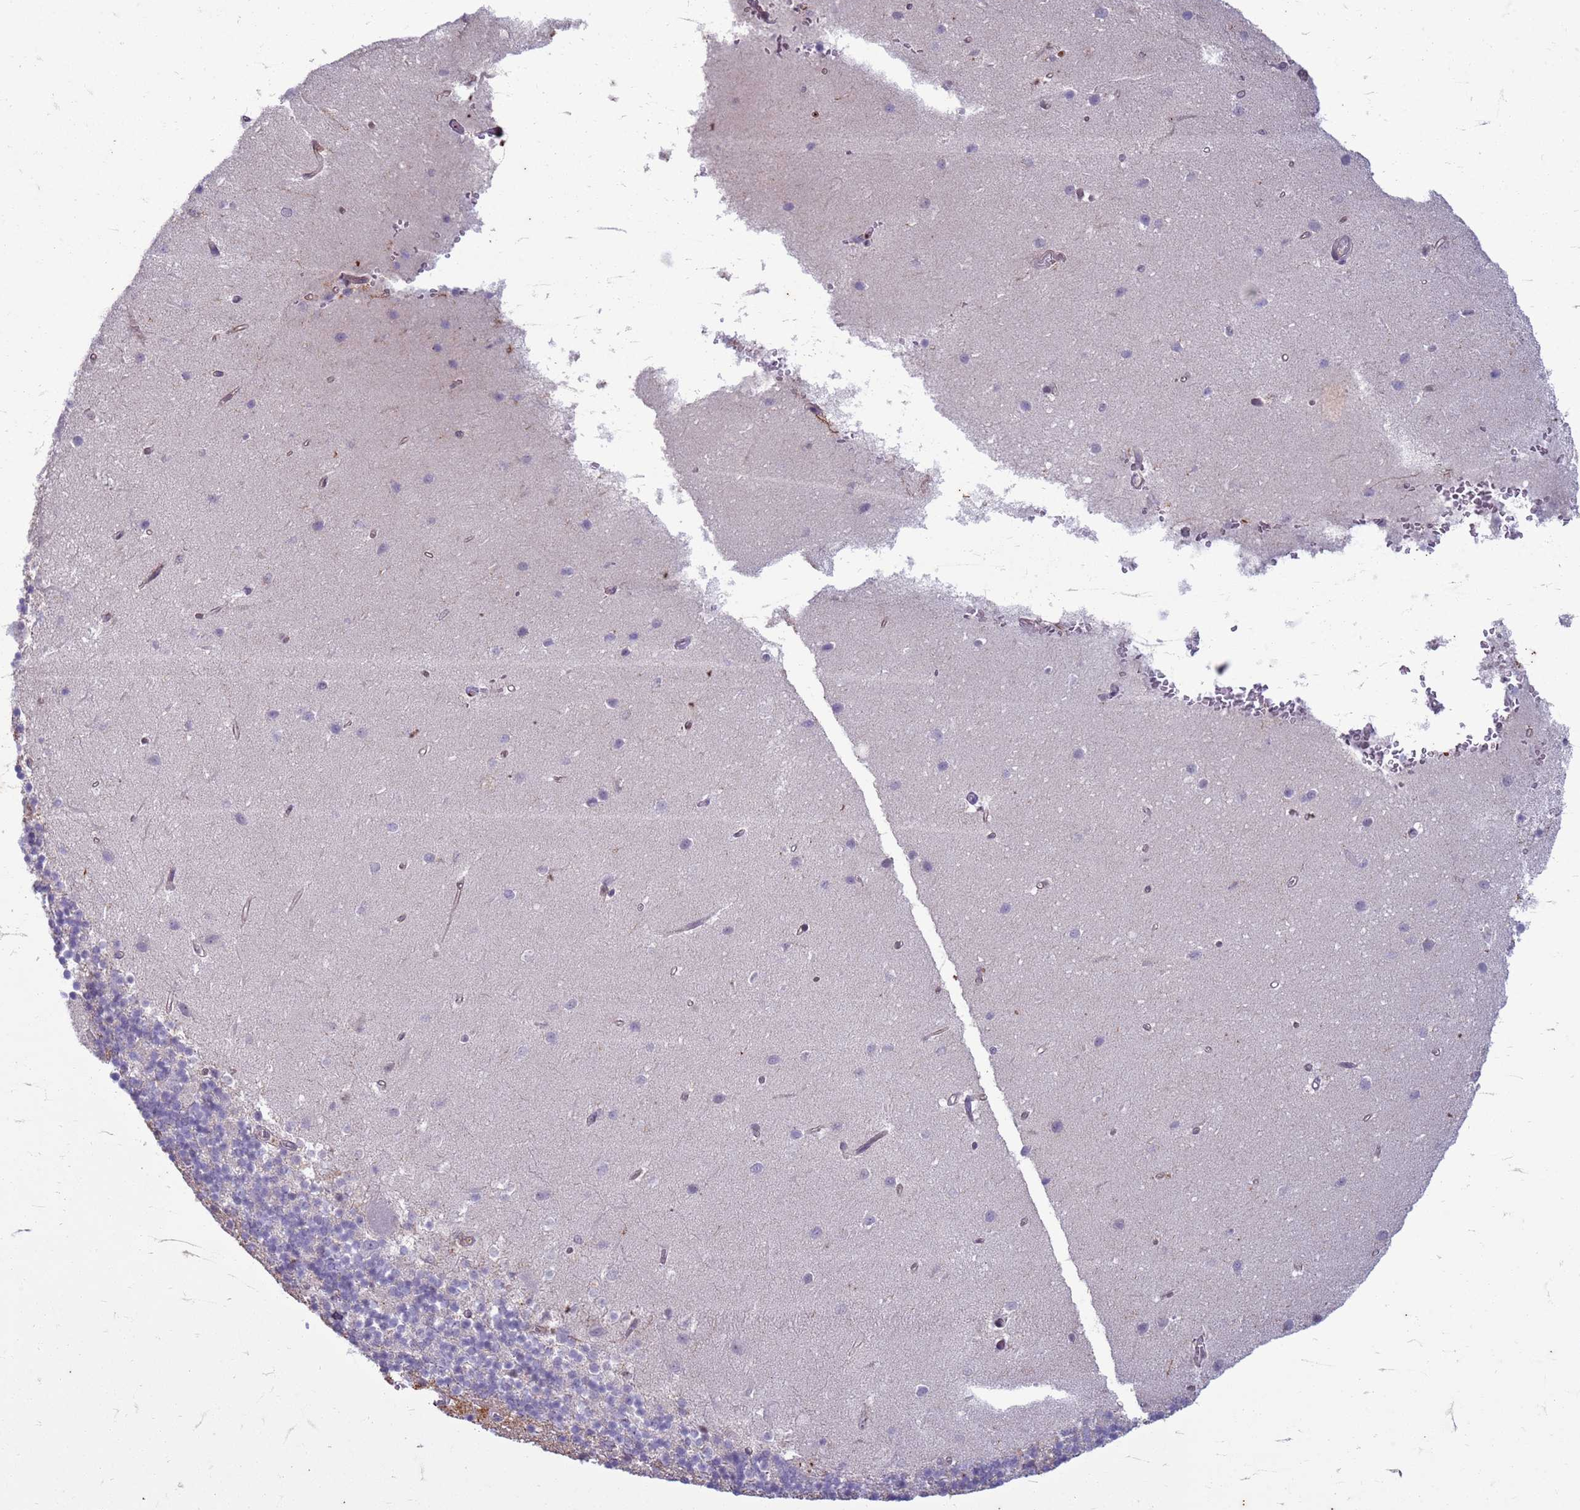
{"staining": {"intensity": "negative", "quantity": "none", "location": "none"}, "tissue": "cerebellum", "cell_type": "Cells in granular layer", "image_type": "normal", "snomed": [{"axis": "morphology", "description": "Normal tissue, NOS"}, {"axis": "topography", "description": "Cerebellum"}], "caption": "An image of cerebellum stained for a protein reveals no brown staining in cells in granular layer.", "gene": "SLC15A3", "patient": {"sex": "male", "age": 54}}